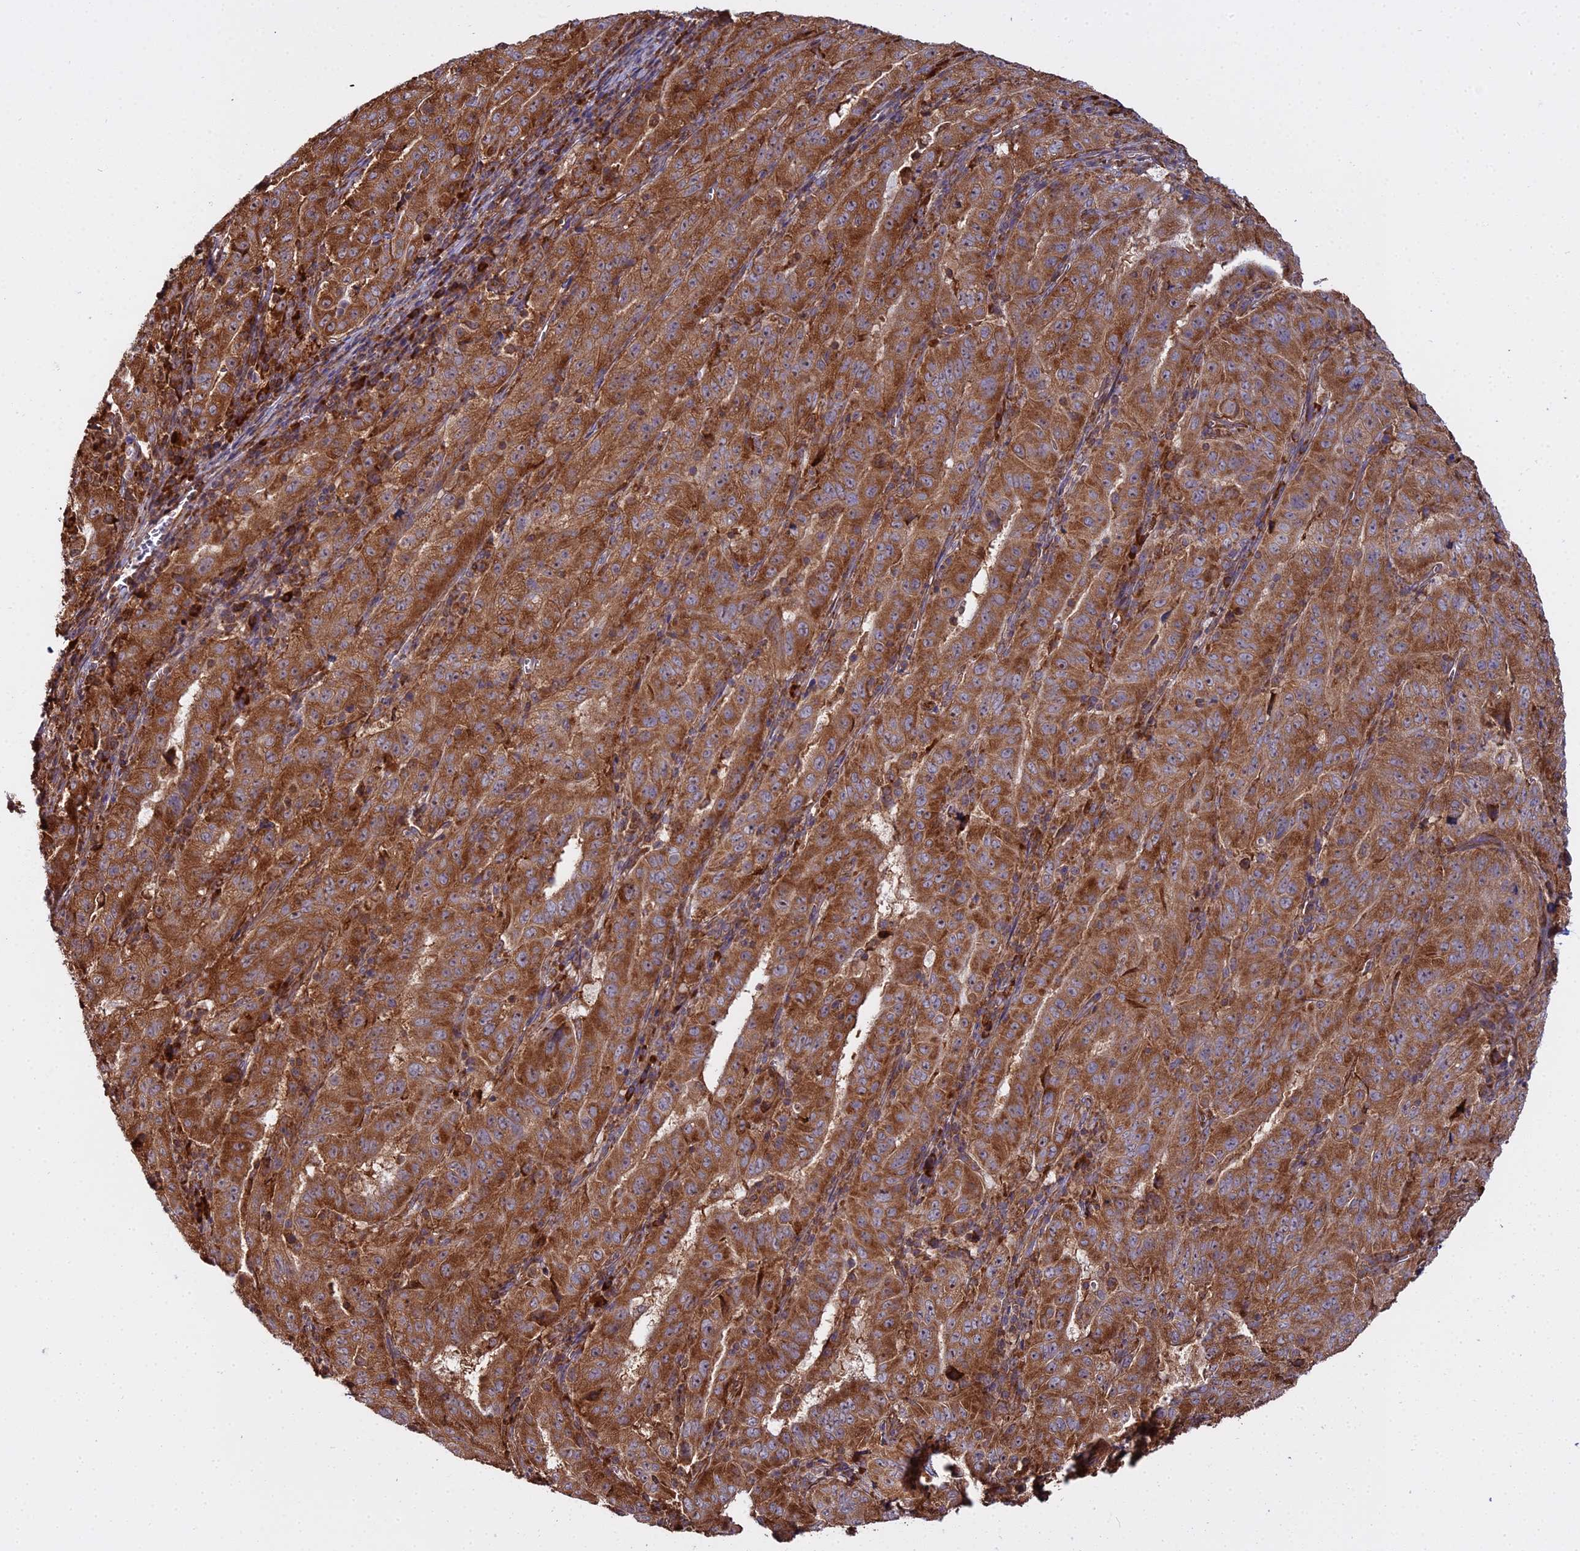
{"staining": {"intensity": "strong", "quantity": ">75%", "location": "cytoplasmic/membranous"}, "tissue": "pancreatic cancer", "cell_type": "Tumor cells", "image_type": "cancer", "snomed": [{"axis": "morphology", "description": "Adenocarcinoma, NOS"}, {"axis": "topography", "description": "Pancreas"}], "caption": "Approximately >75% of tumor cells in human pancreatic cancer (adenocarcinoma) demonstrate strong cytoplasmic/membranous protein expression as visualized by brown immunohistochemical staining.", "gene": "RPL26", "patient": {"sex": "male", "age": 63}}